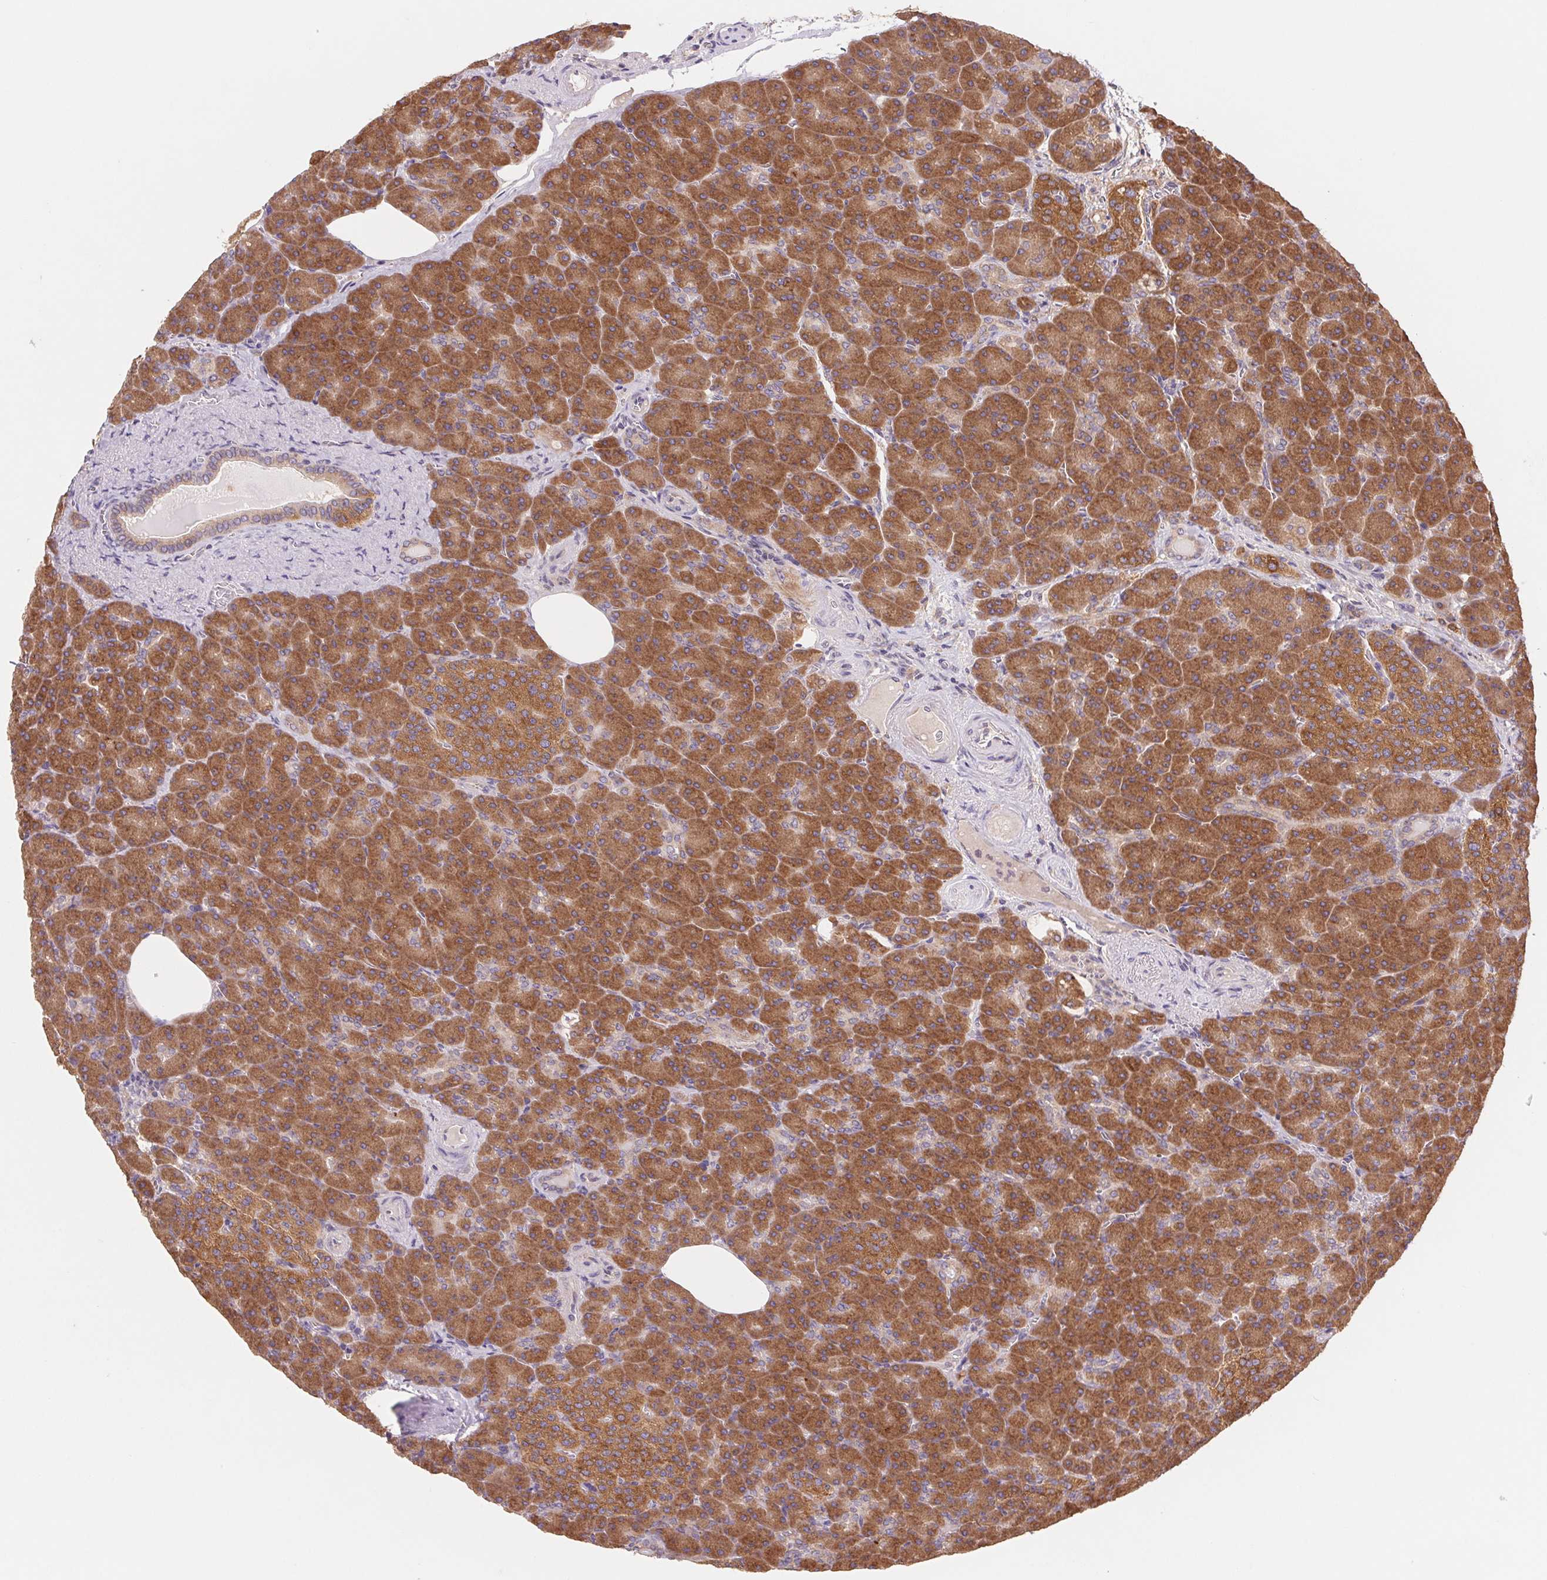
{"staining": {"intensity": "strong", "quantity": ">75%", "location": "cytoplasmic/membranous"}, "tissue": "pancreas", "cell_type": "Exocrine glandular cells", "image_type": "normal", "snomed": [{"axis": "morphology", "description": "Normal tissue, NOS"}, {"axis": "topography", "description": "Pancreas"}], "caption": "High-power microscopy captured an immunohistochemistry (IHC) histopathology image of unremarkable pancreas, revealing strong cytoplasmic/membranous staining in about >75% of exocrine glandular cells.", "gene": "RAB1A", "patient": {"sex": "female", "age": 74}}